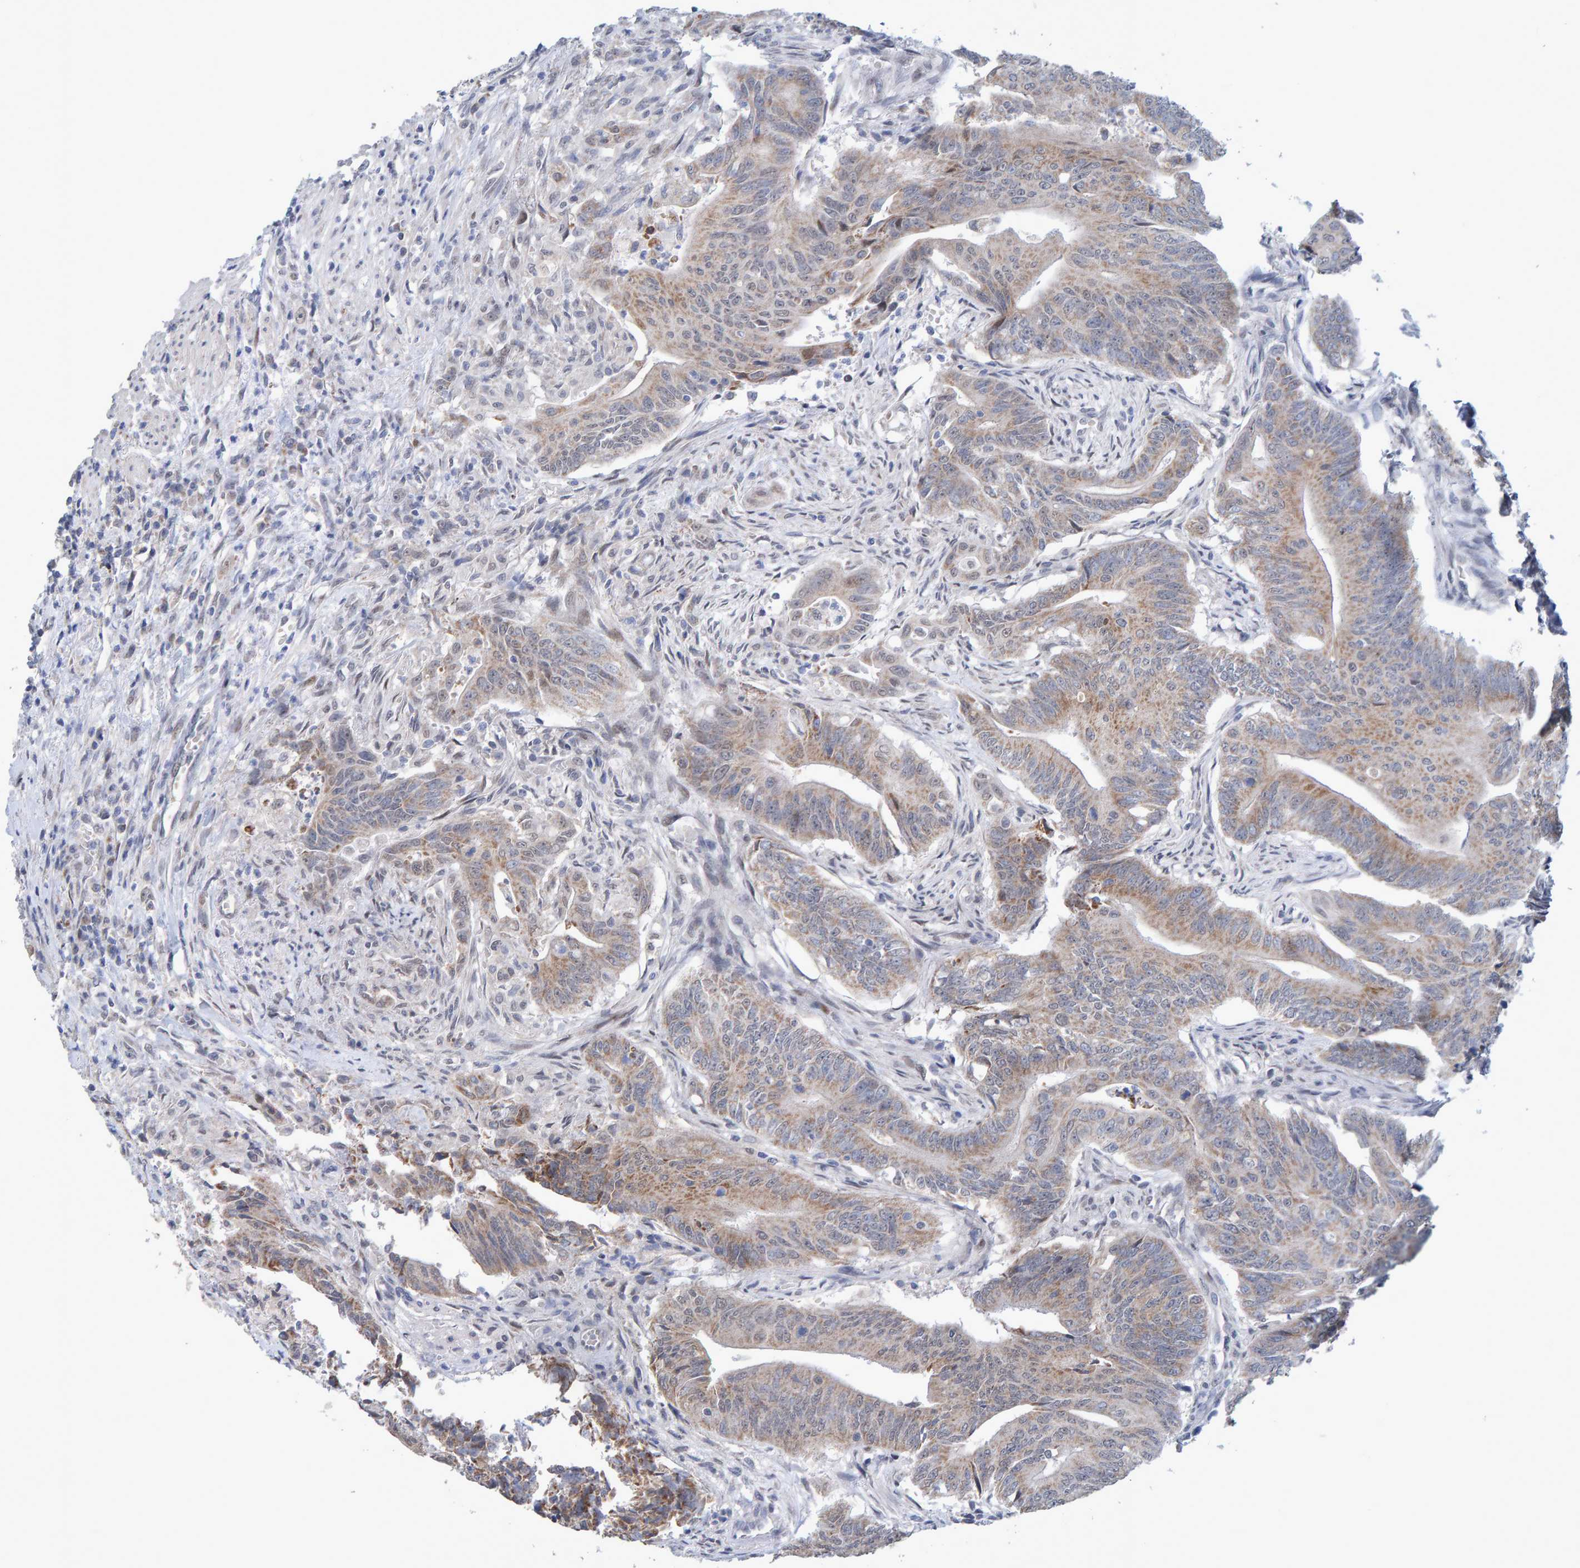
{"staining": {"intensity": "weak", "quantity": ">75%", "location": "cytoplasmic/membranous"}, "tissue": "colorectal cancer", "cell_type": "Tumor cells", "image_type": "cancer", "snomed": [{"axis": "morphology", "description": "Adenoma, NOS"}, {"axis": "morphology", "description": "Adenocarcinoma, NOS"}, {"axis": "topography", "description": "Colon"}], "caption": "This histopathology image exhibits immunohistochemistry (IHC) staining of colorectal cancer, with low weak cytoplasmic/membranous expression in about >75% of tumor cells.", "gene": "USP43", "patient": {"sex": "male", "age": 79}}